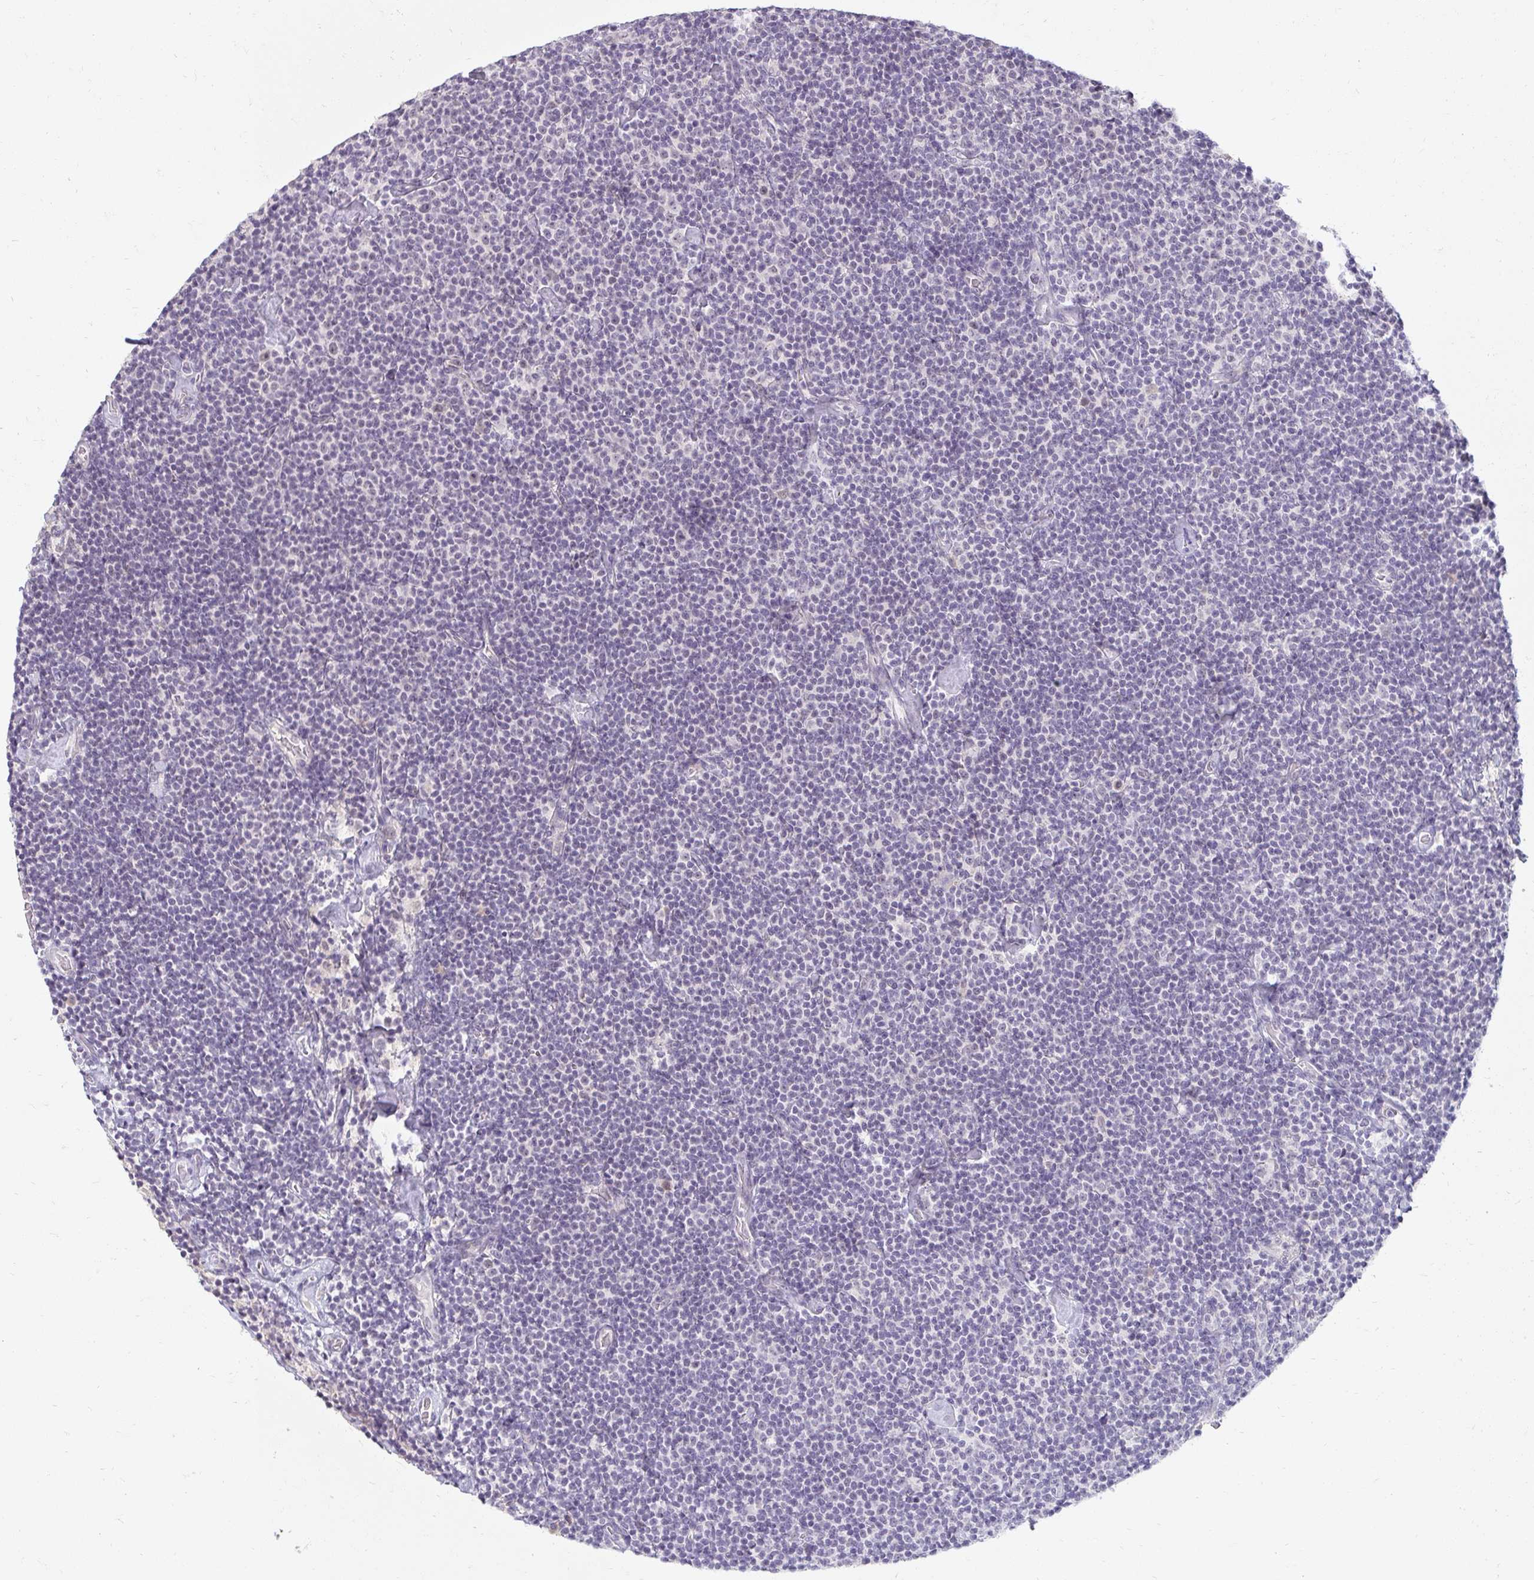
{"staining": {"intensity": "negative", "quantity": "none", "location": "none"}, "tissue": "lymphoma", "cell_type": "Tumor cells", "image_type": "cancer", "snomed": [{"axis": "morphology", "description": "Malignant lymphoma, non-Hodgkin's type, Low grade"}, {"axis": "topography", "description": "Lymph node"}], "caption": "The micrograph displays no staining of tumor cells in low-grade malignant lymphoma, non-Hodgkin's type.", "gene": "DDN", "patient": {"sex": "male", "age": 81}}